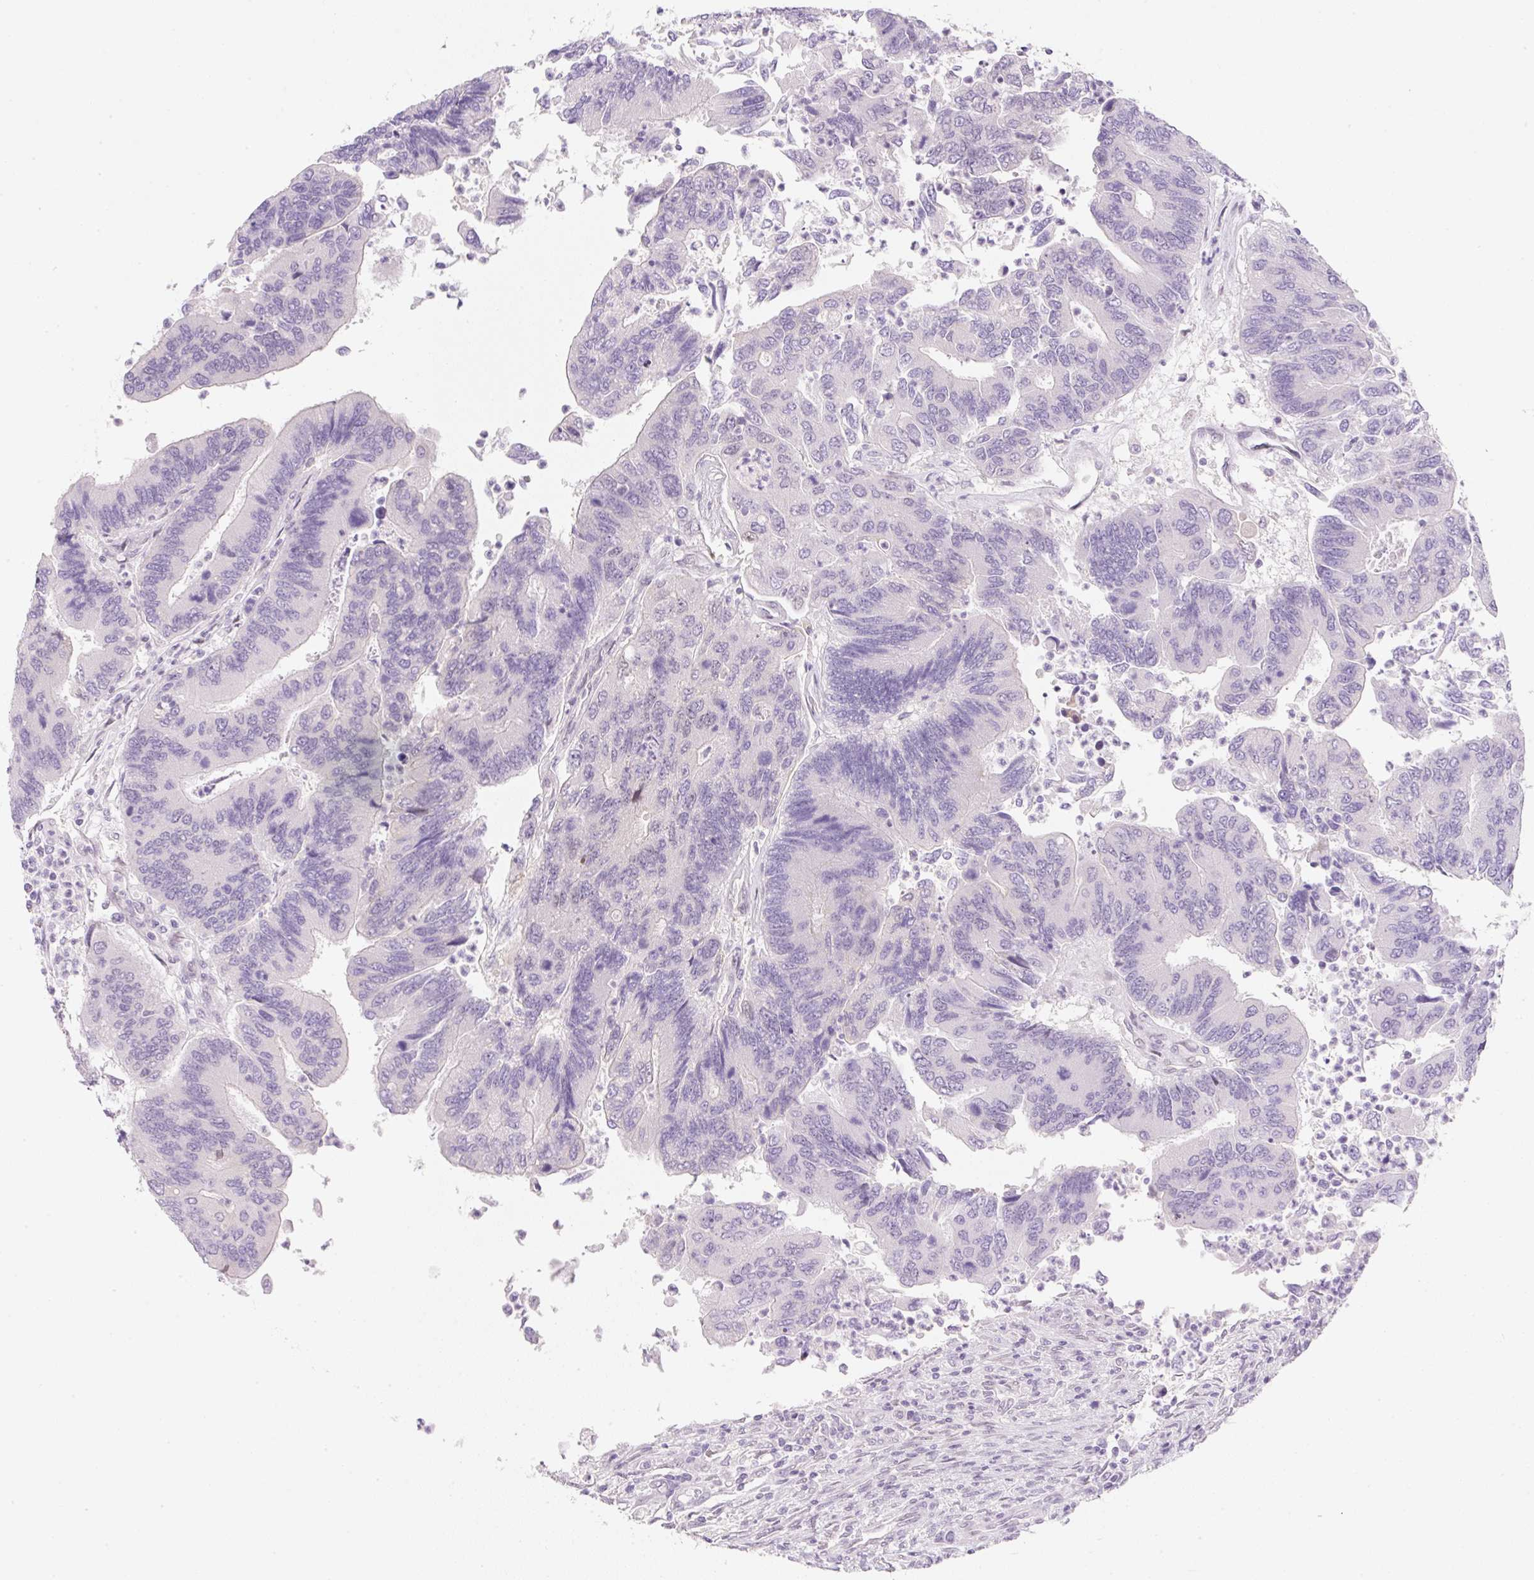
{"staining": {"intensity": "negative", "quantity": "none", "location": "none"}, "tissue": "colorectal cancer", "cell_type": "Tumor cells", "image_type": "cancer", "snomed": [{"axis": "morphology", "description": "Adenocarcinoma, NOS"}, {"axis": "topography", "description": "Colon"}], "caption": "Immunohistochemistry image of neoplastic tissue: colorectal adenocarcinoma stained with DAB demonstrates no significant protein staining in tumor cells.", "gene": "SYNE3", "patient": {"sex": "female", "age": 67}}